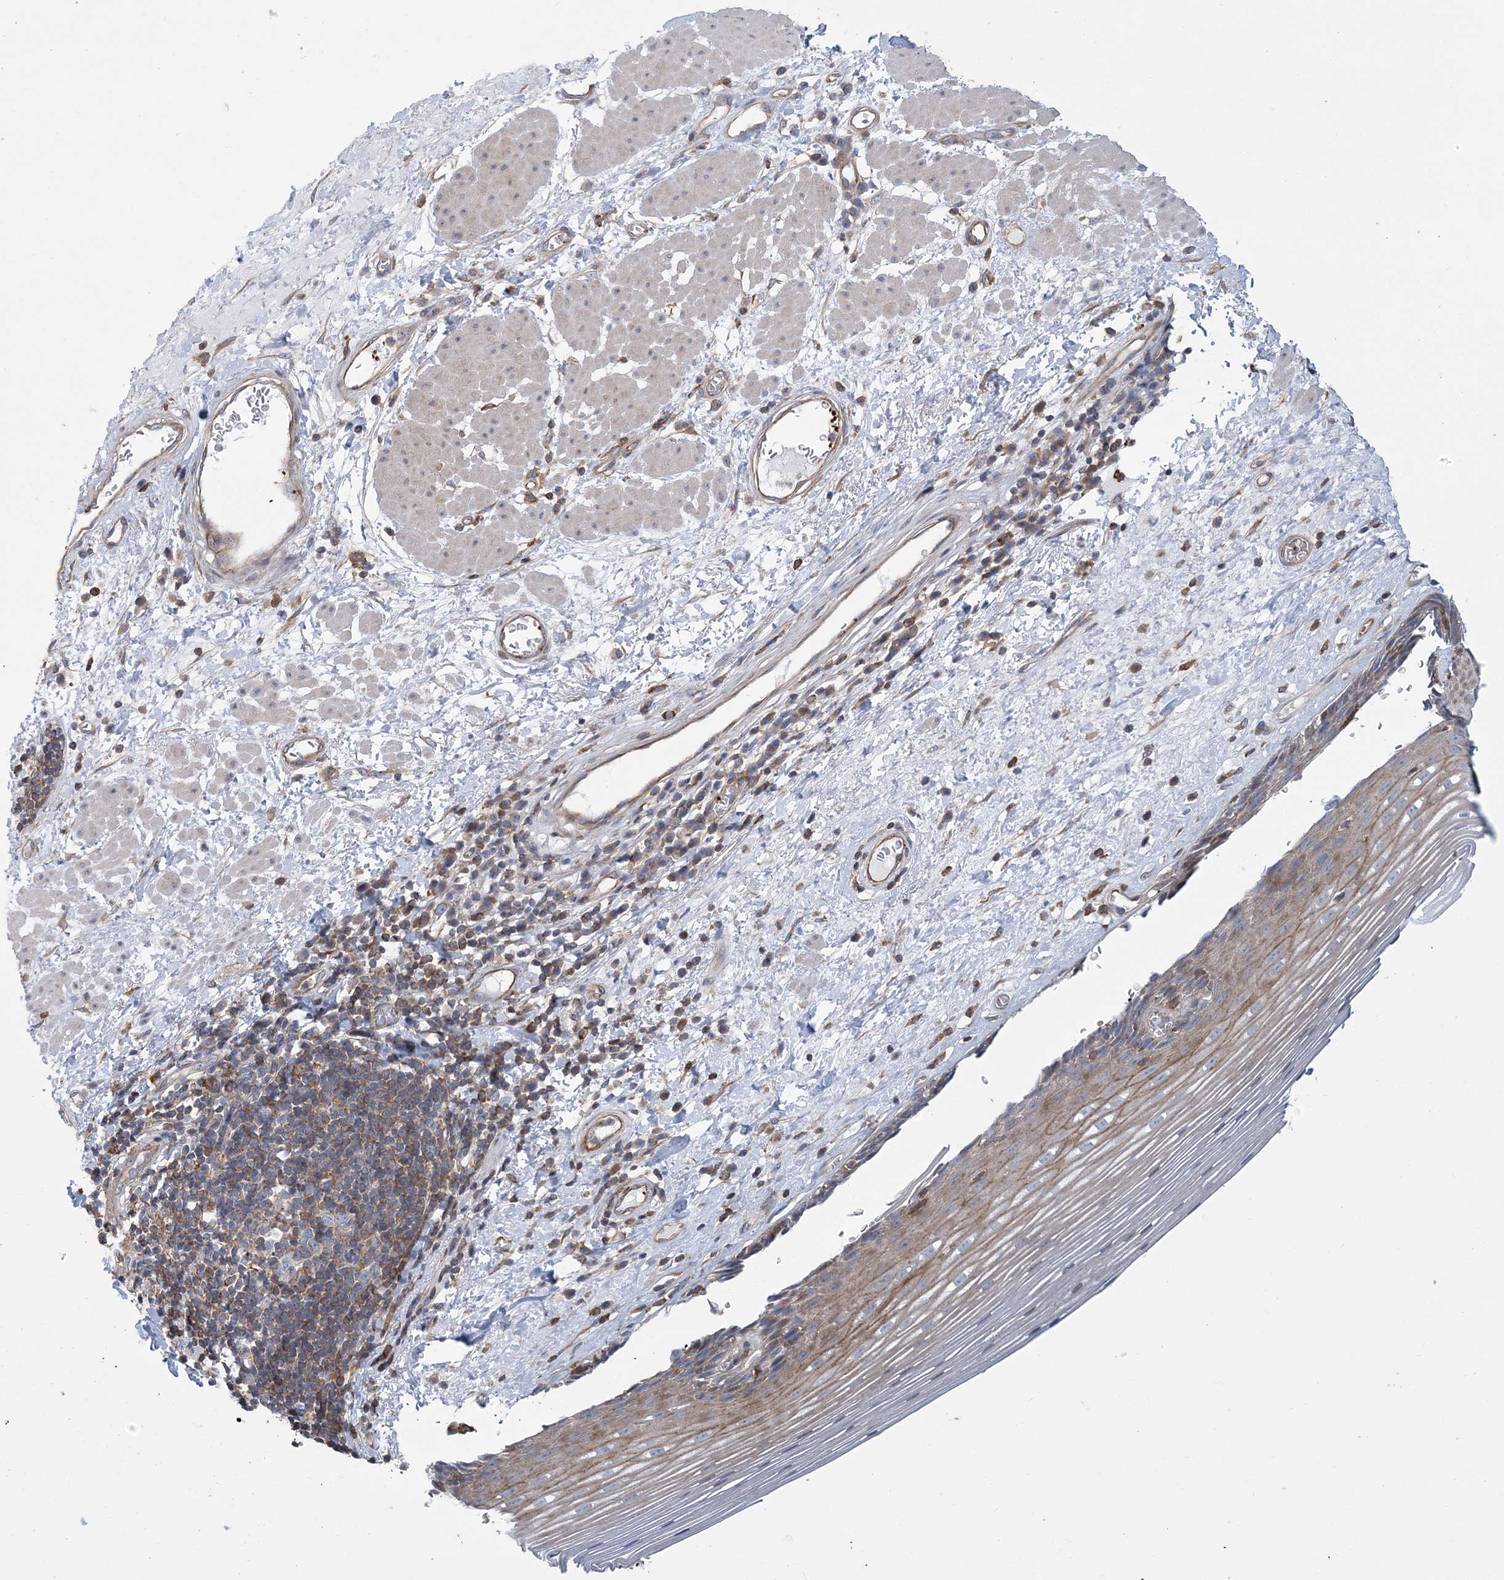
{"staining": {"intensity": "moderate", "quantity": "25%-75%", "location": "cytoplasmic/membranous"}, "tissue": "esophagus", "cell_type": "Squamous epithelial cells", "image_type": "normal", "snomed": [{"axis": "morphology", "description": "Normal tissue, NOS"}, {"axis": "topography", "description": "Esophagus"}], "caption": "This is a histology image of immunohistochemistry (IHC) staining of normal esophagus, which shows moderate positivity in the cytoplasmic/membranous of squamous epithelial cells.", "gene": "ARAP2", "patient": {"sex": "male", "age": 62}}